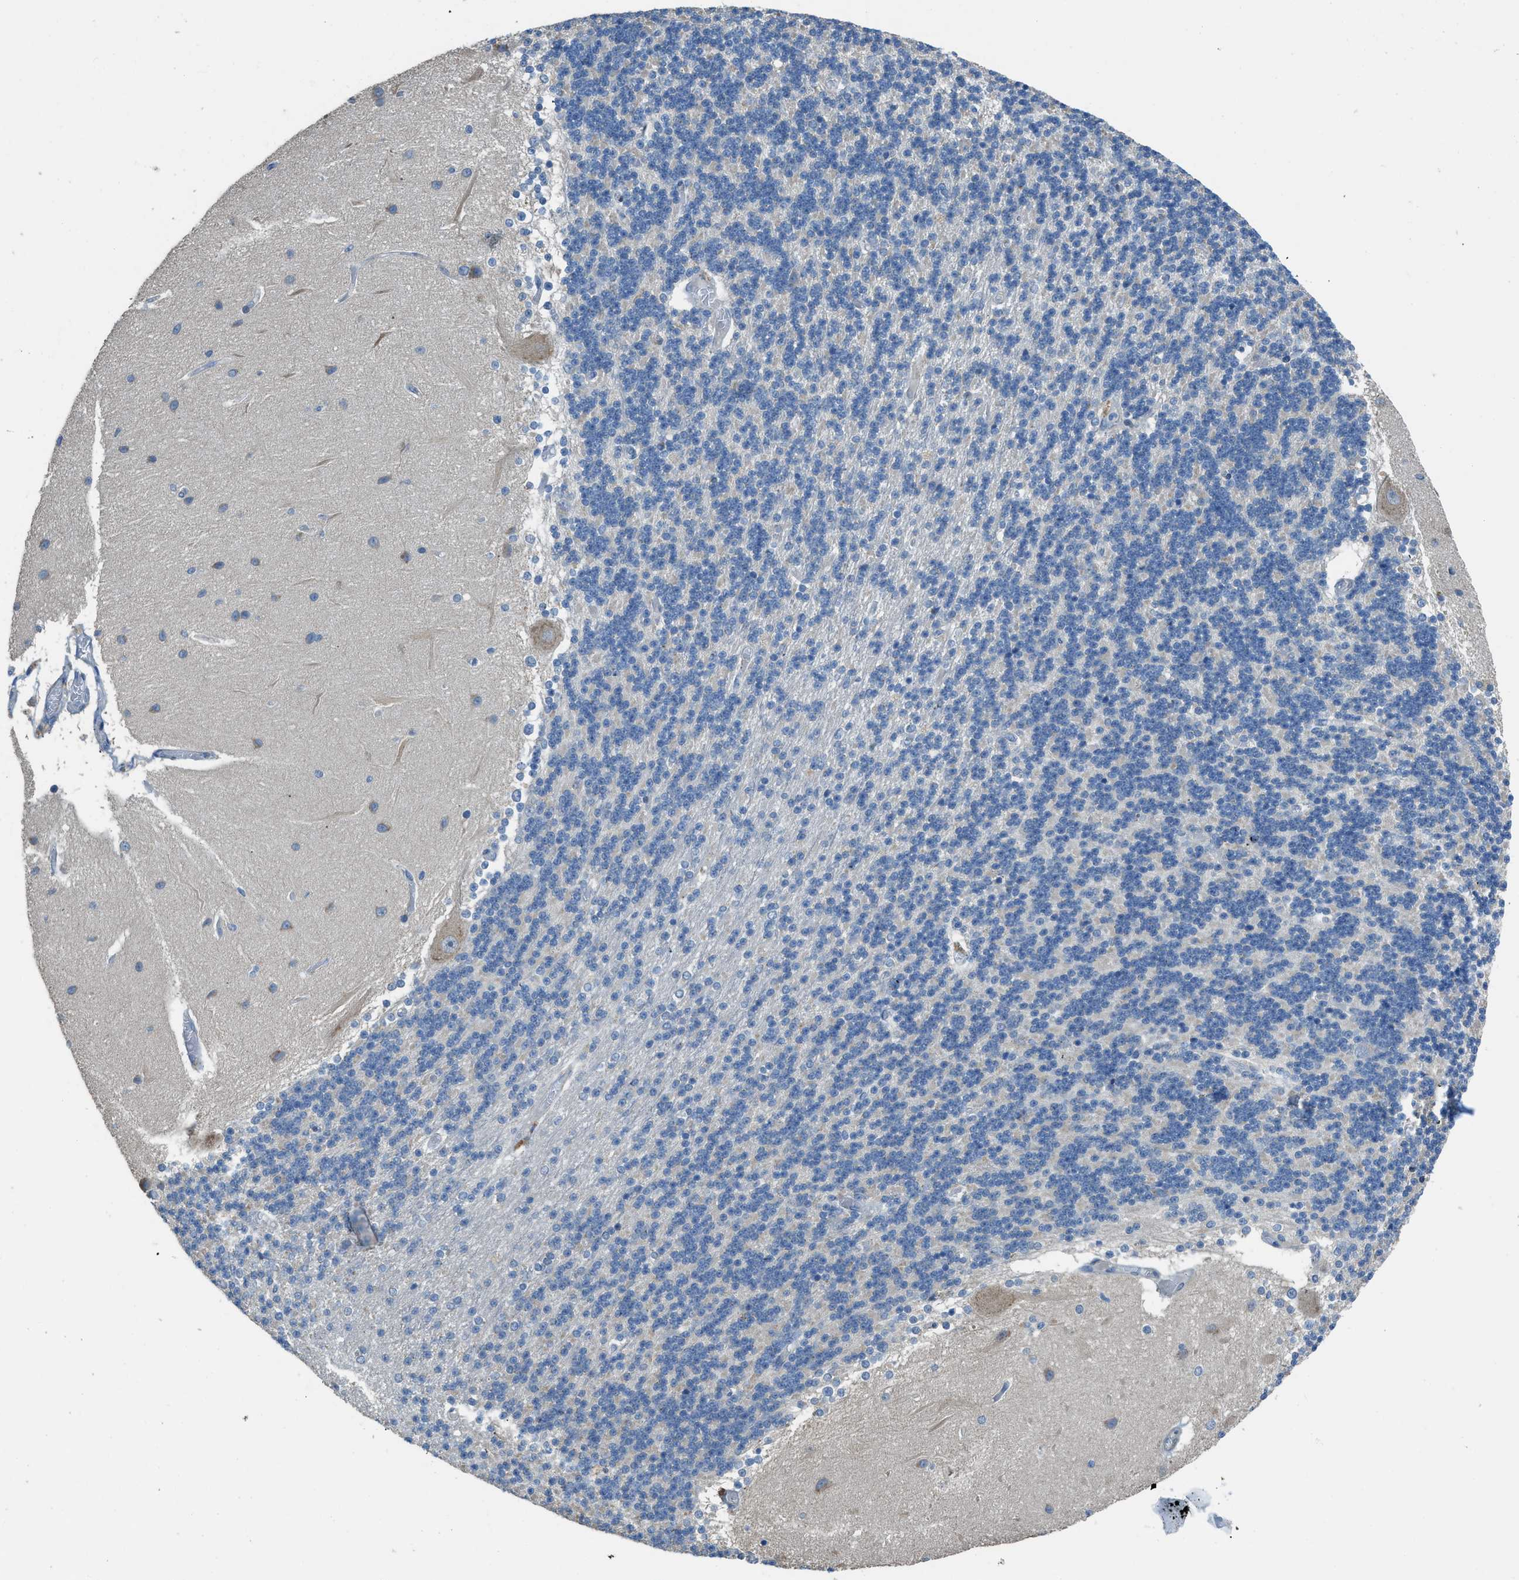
{"staining": {"intensity": "weak", "quantity": "<25%", "location": "cytoplasmic/membranous"}, "tissue": "cerebellum", "cell_type": "Cells in granular layer", "image_type": "normal", "snomed": [{"axis": "morphology", "description": "Normal tissue, NOS"}, {"axis": "topography", "description": "Cerebellum"}], "caption": "Immunohistochemical staining of benign human cerebellum reveals no significant positivity in cells in granular layer.", "gene": "TIMD4", "patient": {"sex": "female", "age": 54}}